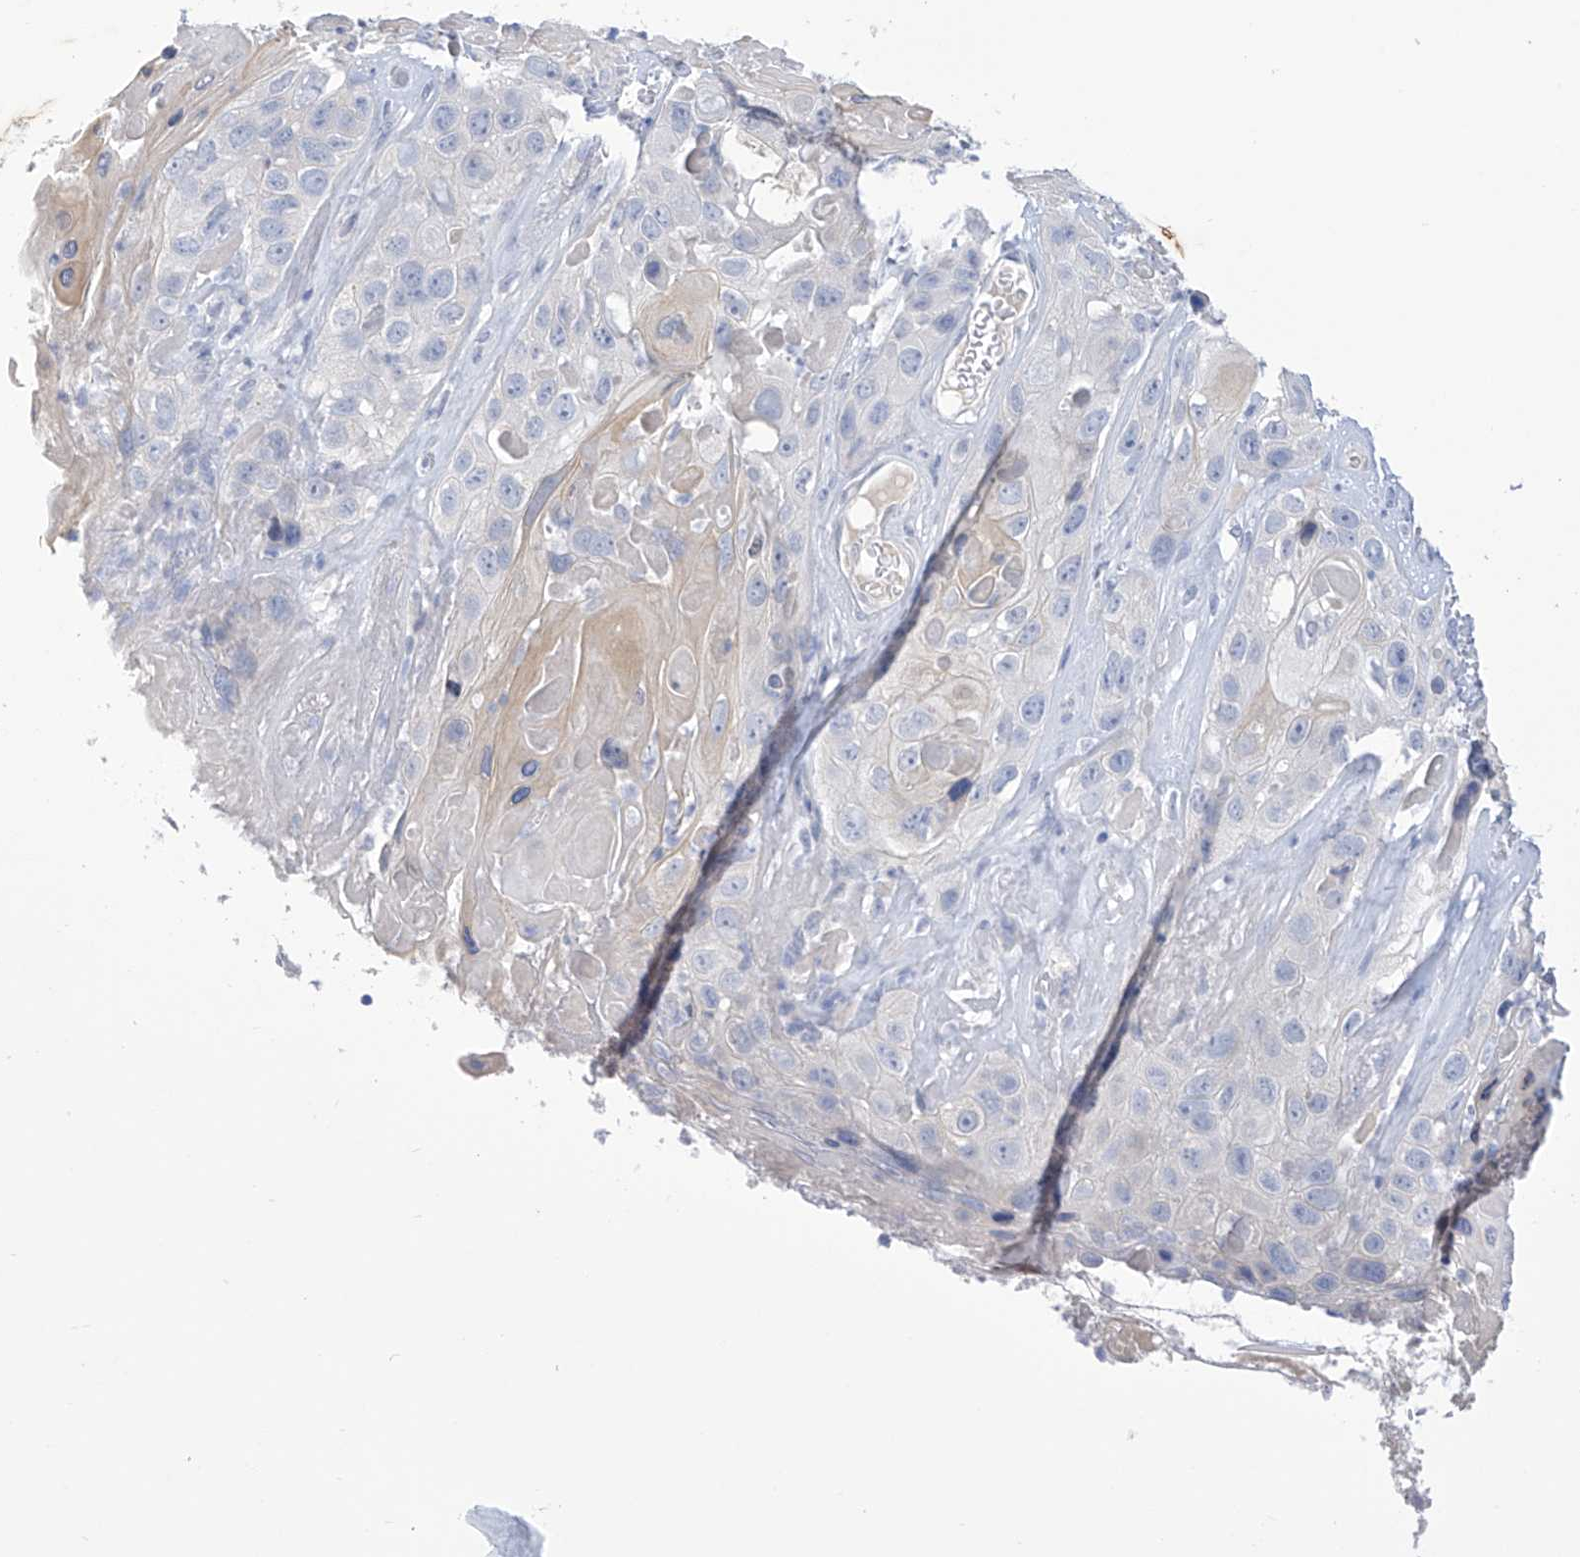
{"staining": {"intensity": "negative", "quantity": "none", "location": "none"}, "tissue": "skin cancer", "cell_type": "Tumor cells", "image_type": "cancer", "snomed": [{"axis": "morphology", "description": "Squamous cell carcinoma, NOS"}, {"axis": "topography", "description": "Skin"}], "caption": "A micrograph of human skin squamous cell carcinoma is negative for staining in tumor cells. (Stains: DAB (3,3'-diaminobenzidine) immunohistochemistry (IHC) with hematoxylin counter stain, Microscopy: brightfield microscopy at high magnification).", "gene": "IBA57", "patient": {"sex": "male", "age": 55}}